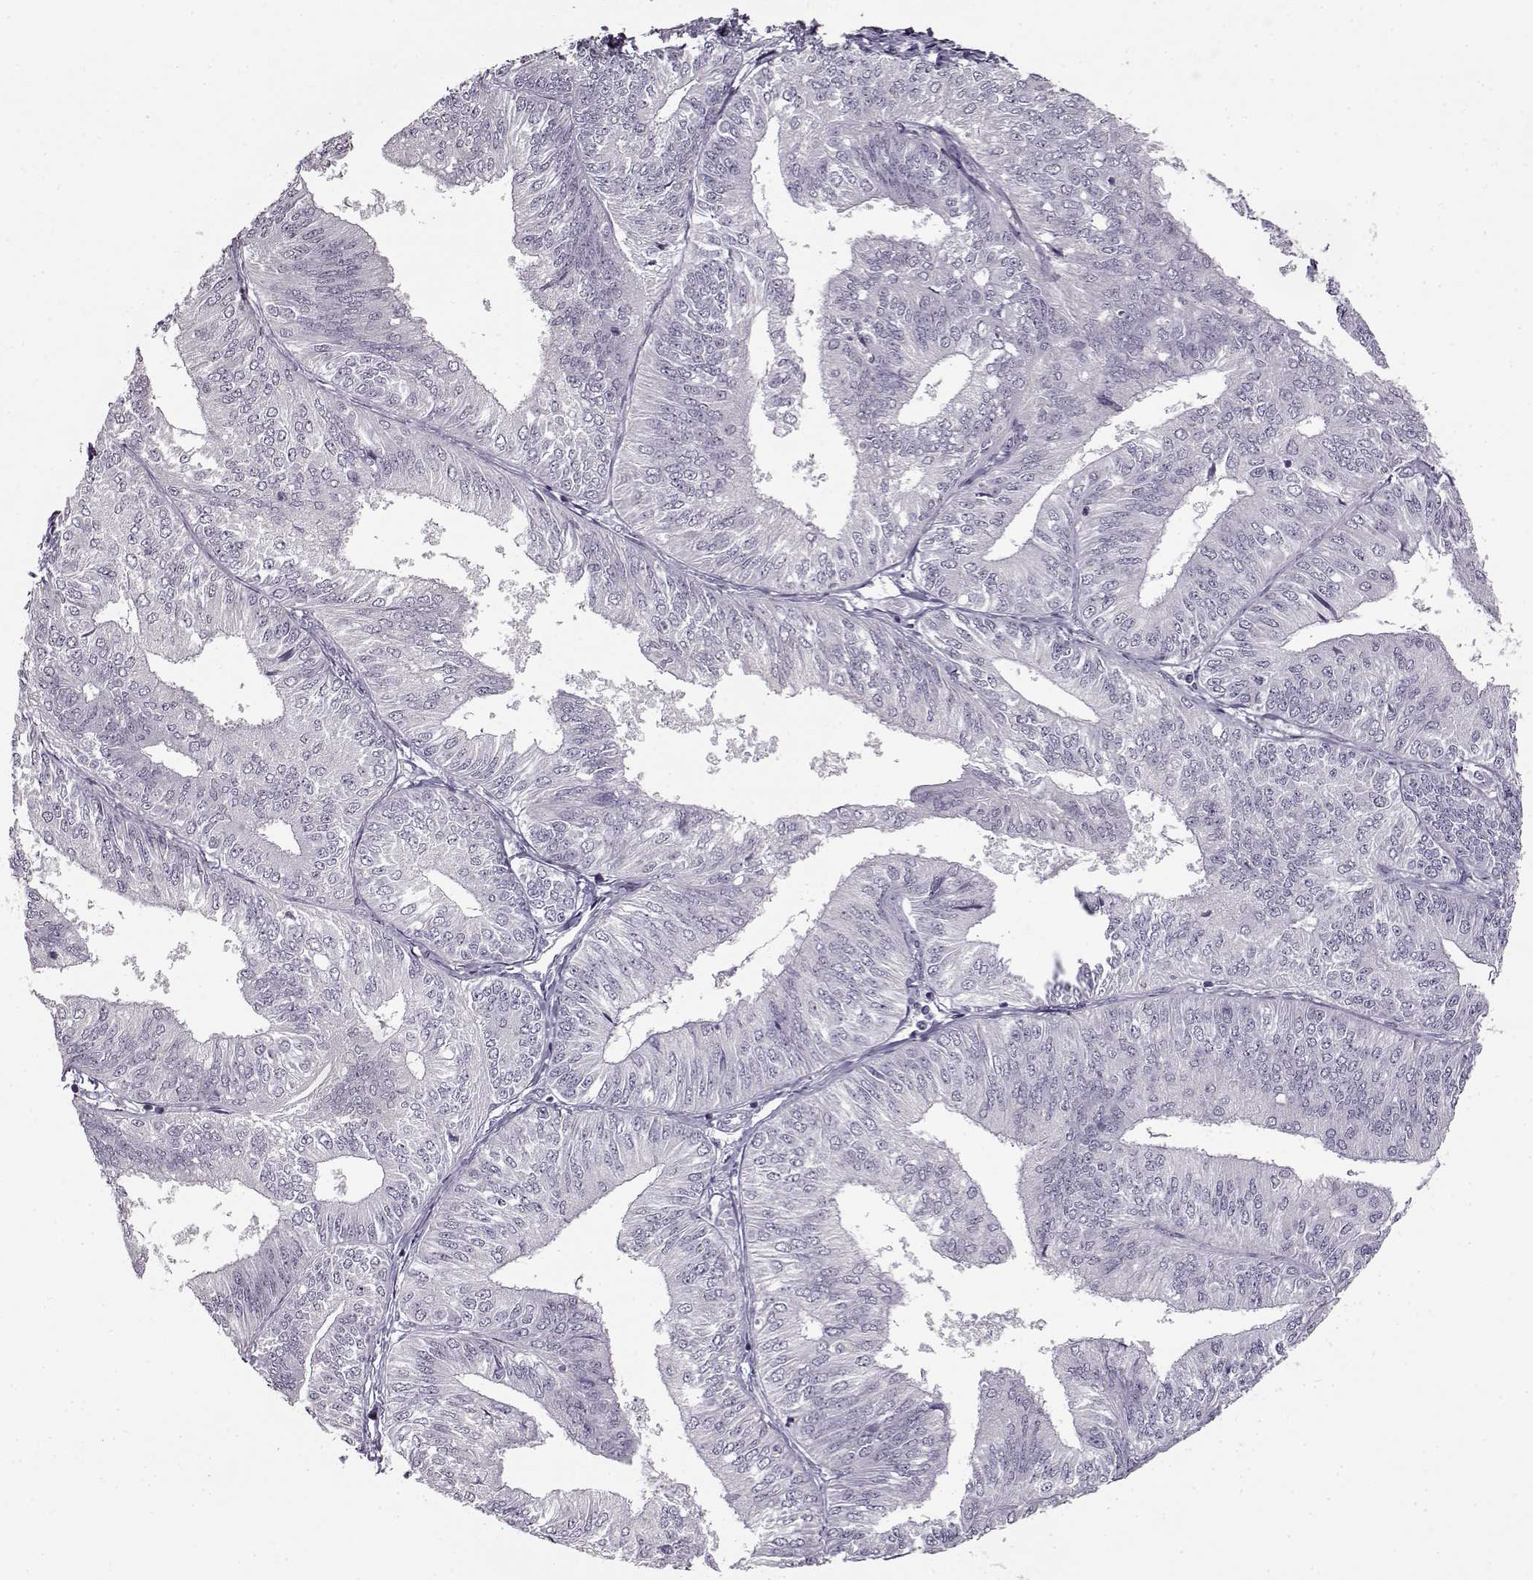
{"staining": {"intensity": "negative", "quantity": "none", "location": "none"}, "tissue": "endometrial cancer", "cell_type": "Tumor cells", "image_type": "cancer", "snomed": [{"axis": "morphology", "description": "Adenocarcinoma, NOS"}, {"axis": "topography", "description": "Endometrium"}], "caption": "High power microscopy image of an IHC photomicrograph of endometrial cancer, revealing no significant positivity in tumor cells.", "gene": "FSHB", "patient": {"sex": "female", "age": 58}}